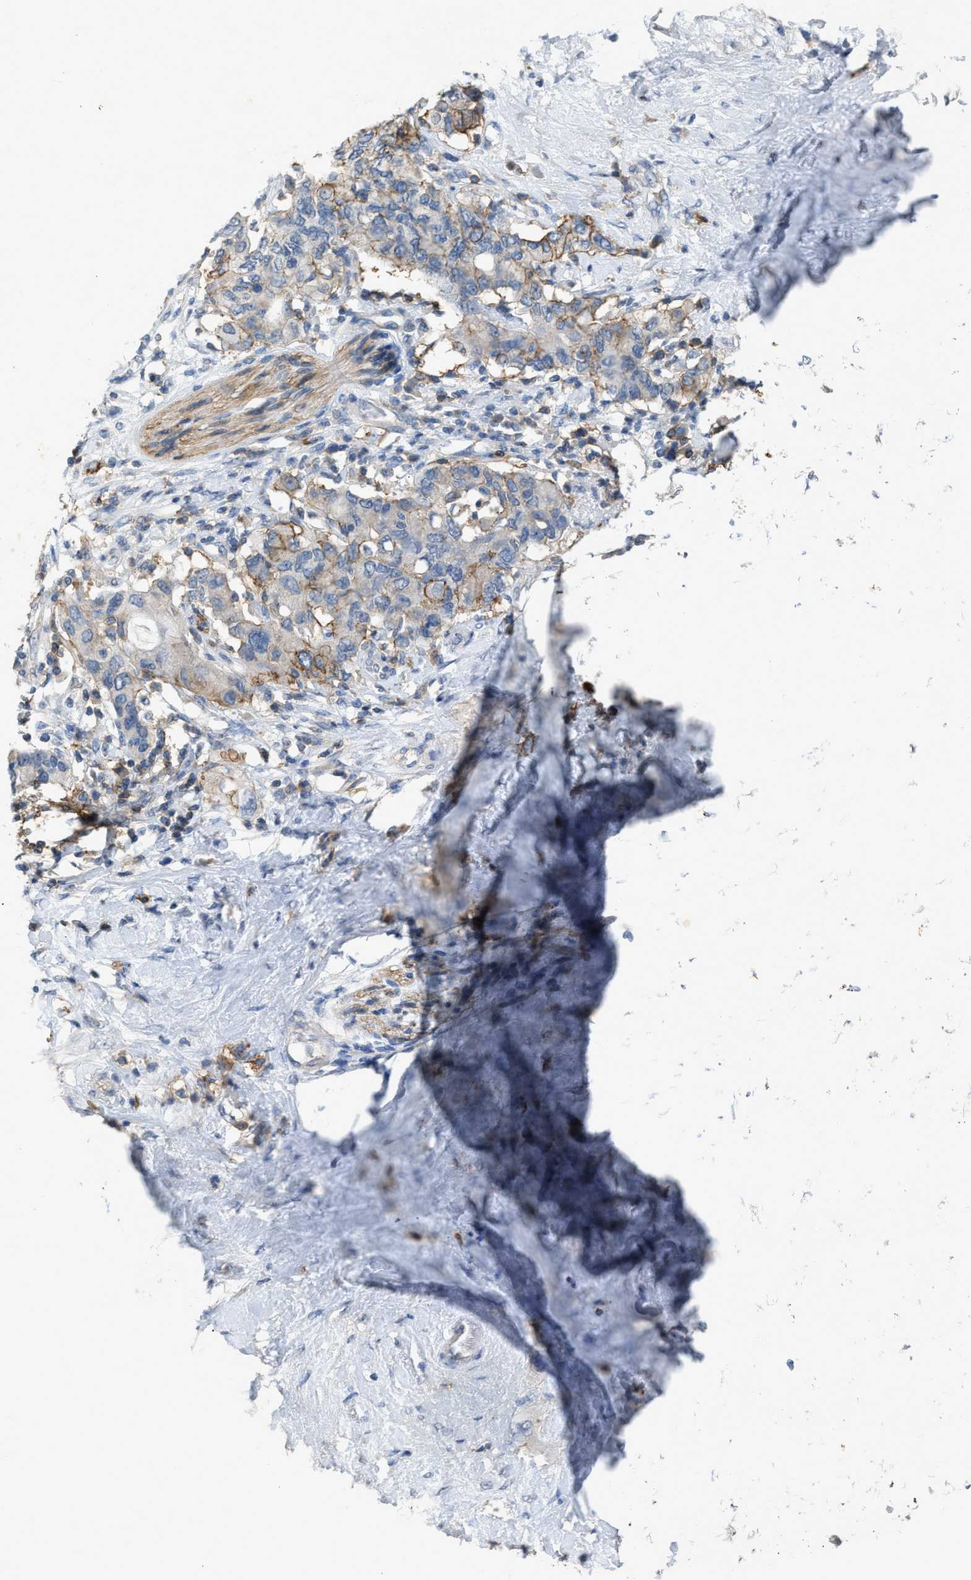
{"staining": {"intensity": "strong", "quantity": "25%-75%", "location": "cytoplasmic/membranous"}, "tissue": "pancreatic cancer", "cell_type": "Tumor cells", "image_type": "cancer", "snomed": [{"axis": "morphology", "description": "Adenocarcinoma, NOS"}, {"axis": "topography", "description": "Pancreas"}], "caption": "Pancreatic cancer (adenocarcinoma) stained with a brown dye demonstrates strong cytoplasmic/membranous positive positivity in approximately 25%-75% of tumor cells.", "gene": "OR51E1", "patient": {"sex": "female", "age": 56}}